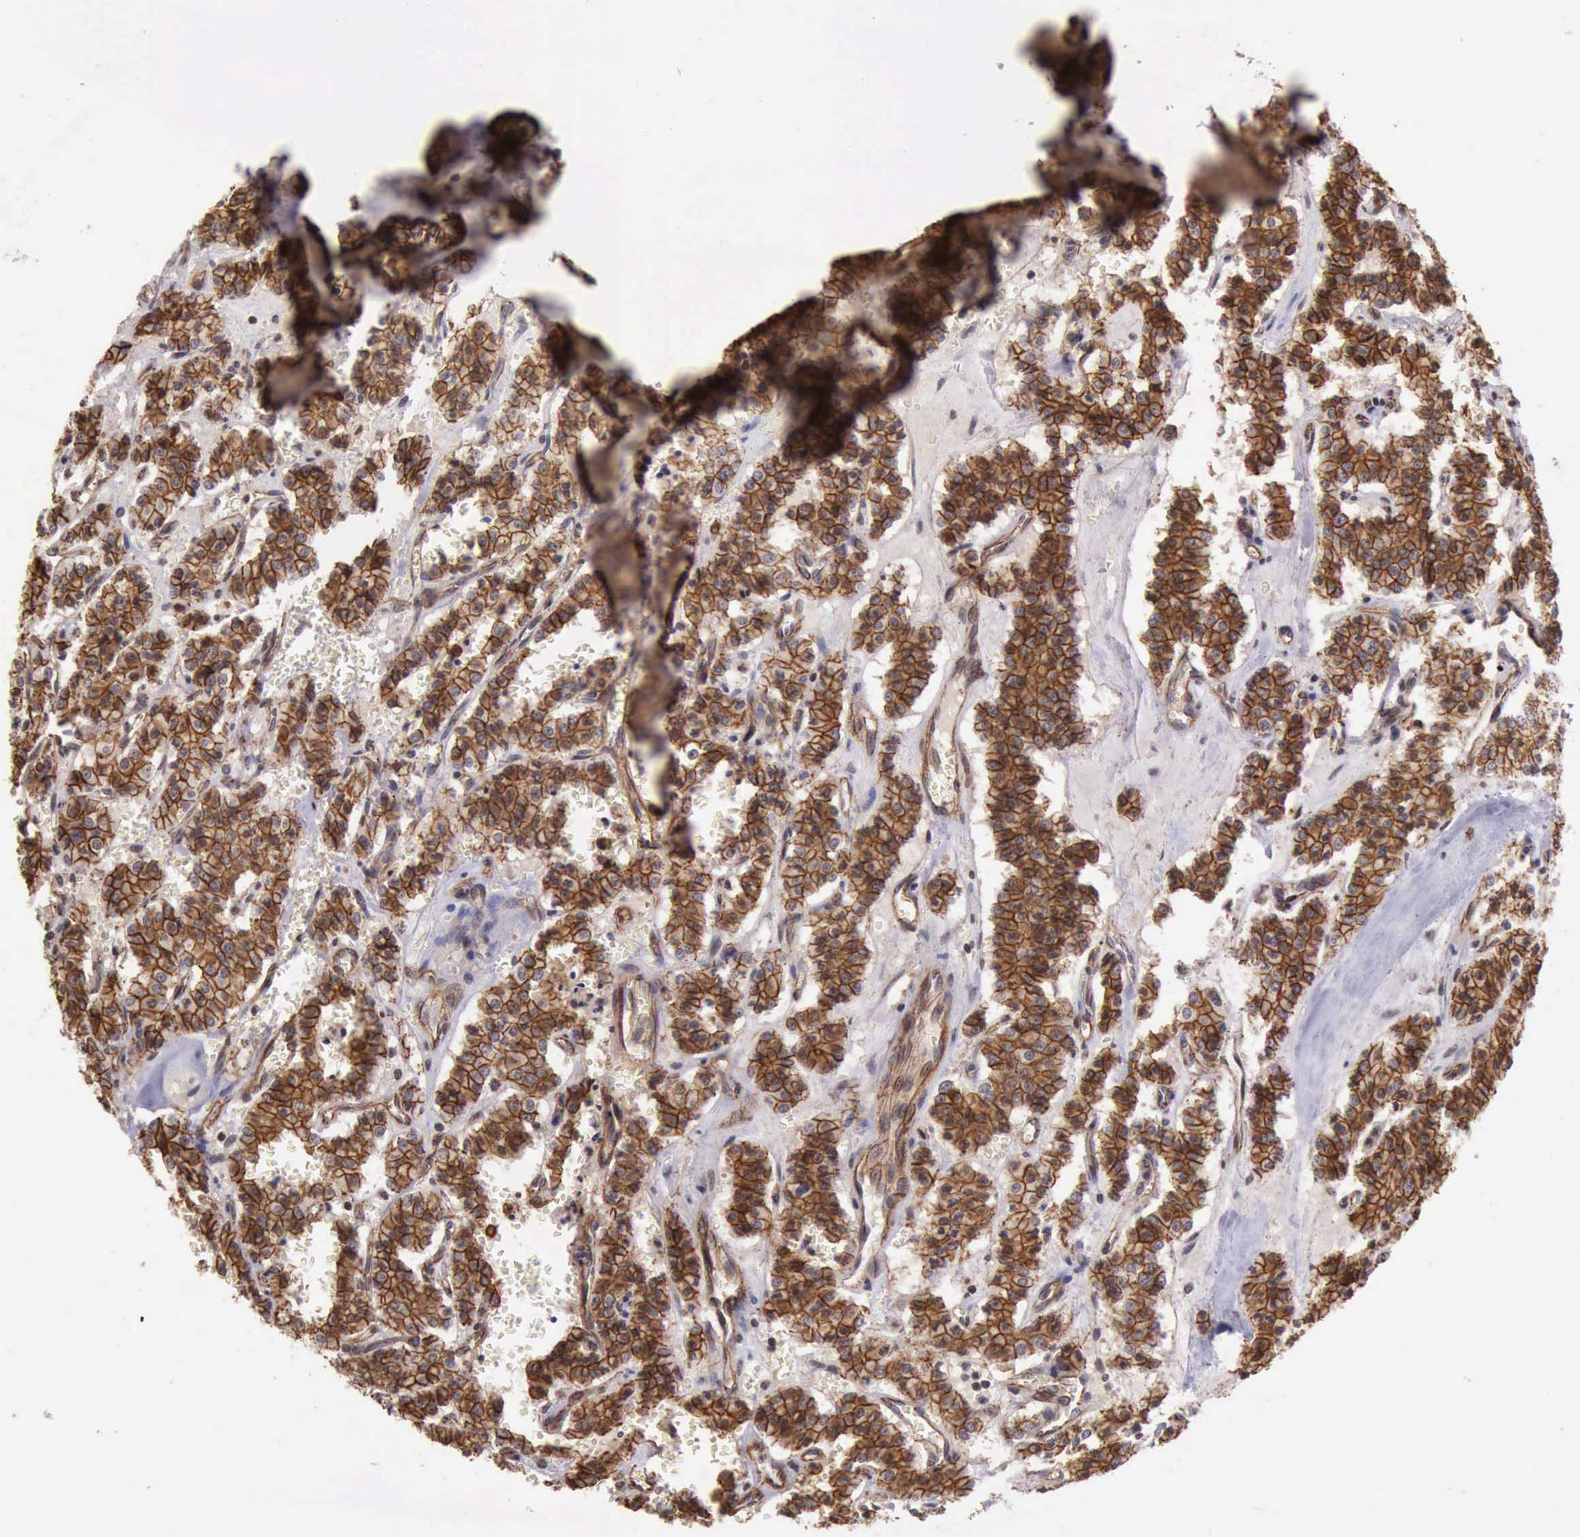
{"staining": {"intensity": "strong", "quantity": ">75%", "location": "cytoplasmic/membranous"}, "tissue": "carcinoid", "cell_type": "Tumor cells", "image_type": "cancer", "snomed": [{"axis": "morphology", "description": "Carcinoid, malignant, NOS"}, {"axis": "topography", "description": "Bronchus"}], "caption": "High-power microscopy captured an IHC image of malignant carcinoid, revealing strong cytoplasmic/membranous positivity in approximately >75% of tumor cells.", "gene": "CTNNB1", "patient": {"sex": "male", "age": 55}}